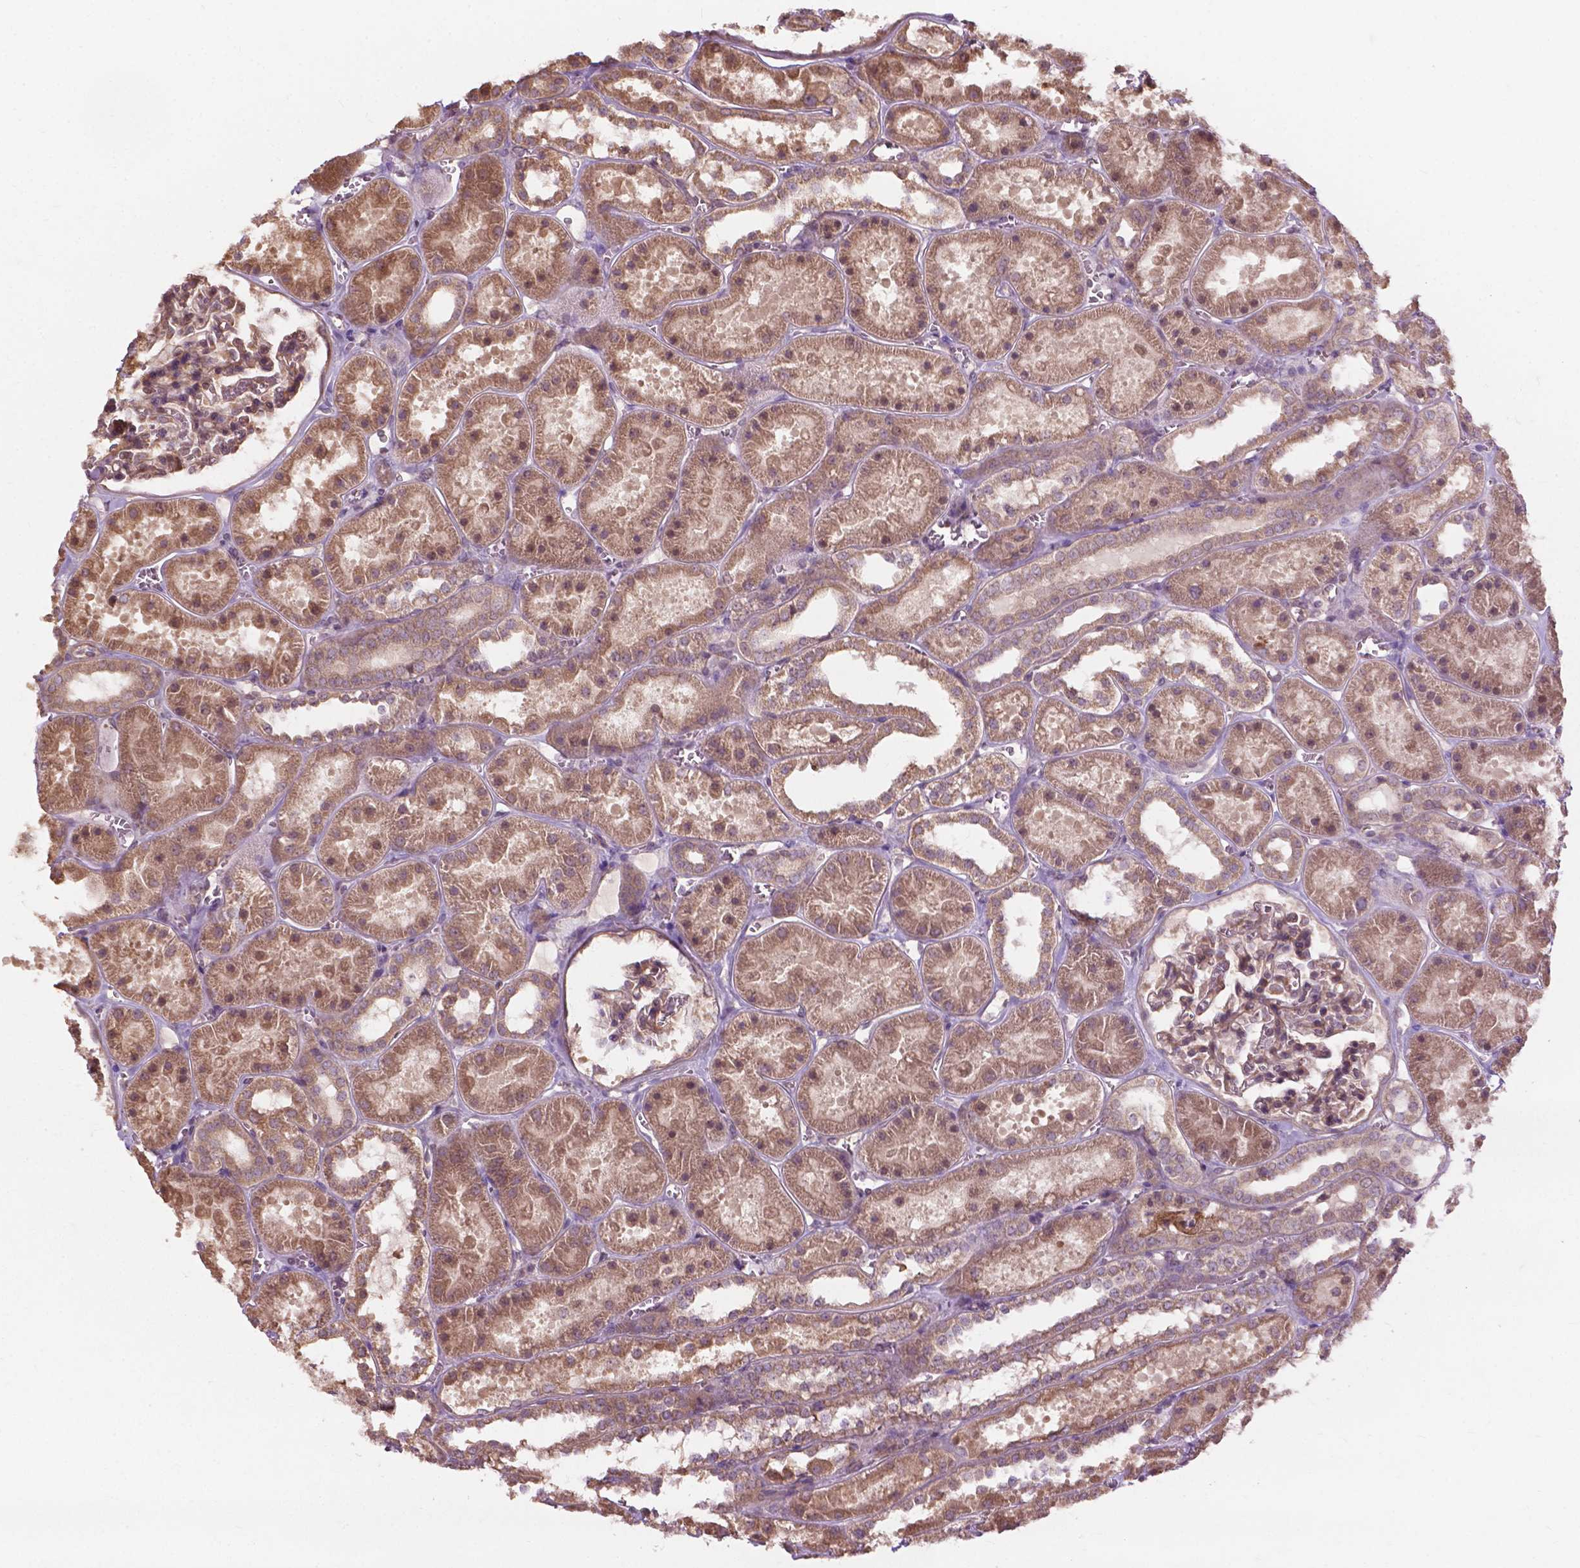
{"staining": {"intensity": "weak", "quantity": ">75%", "location": "cytoplasmic/membranous,nuclear"}, "tissue": "kidney", "cell_type": "Cells in glomeruli", "image_type": "normal", "snomed": [{"axis": "morphology", "description": "Normal tissue, NOS"}, {"axis": "topography", "description": "Kidney"}], "caption": "Brown immunohistochemical staining in normal human kidney reveals weak cytoplasmic/membranous,nuclear staining in approximately >75% of cells in glomeruli. The protein is stained brown, and the nuclei are stained in blue (DAB IHC with brightfield microscopy, high magnification).", "gene": "CDC42BPA", "patient": {"sex": "female", "age": 41}}